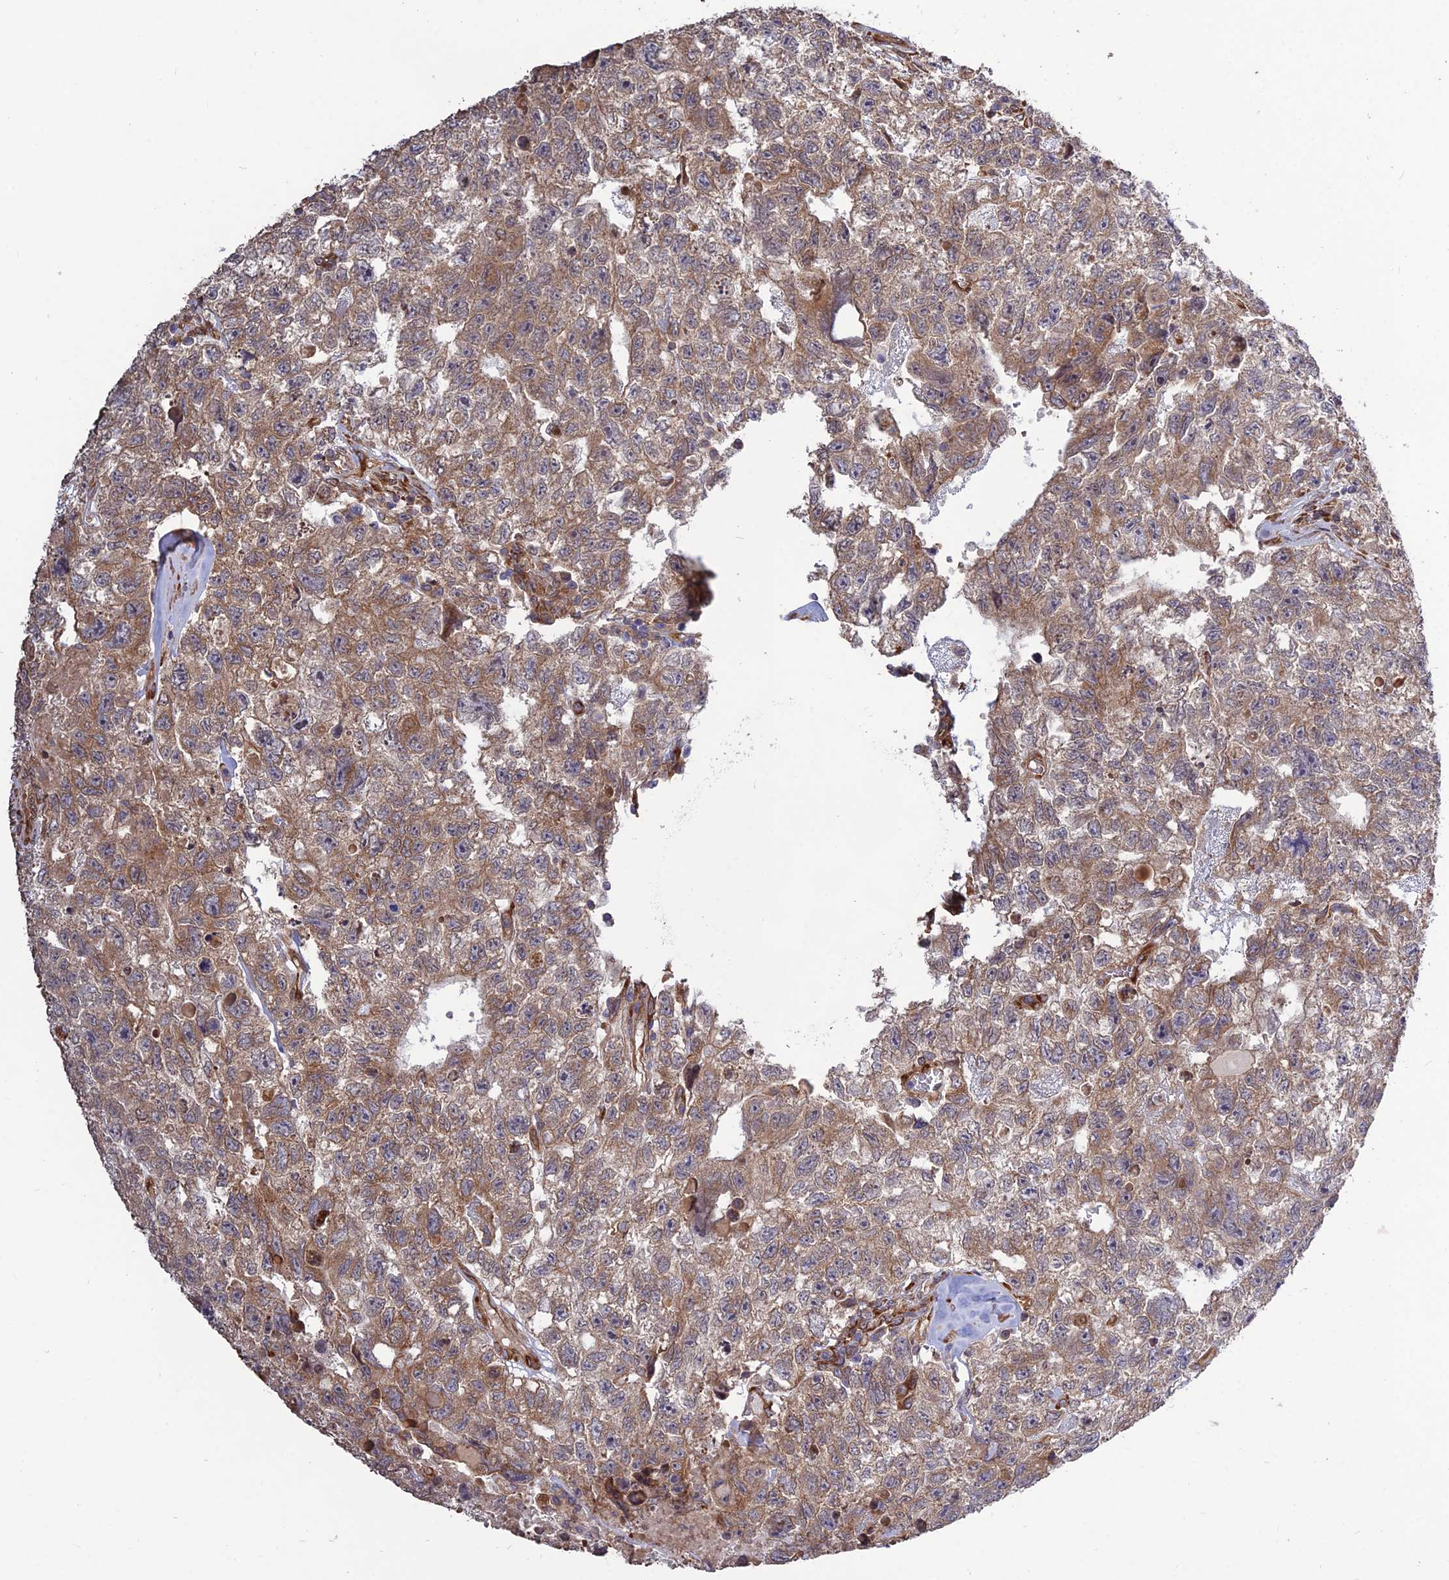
{"staining": {"intensity": "moderate", "quantity": ">75%", "location": "cytoplasmic/membranous"}, "tissue": "testis cancer", "cell_type": "Tumor cells", "image_type": "cancer", "snomed": [{"axis": "morphology", "description": "Carcinoma, Embryonal, NOS"}, {"axis": "topography", "description": "Testis"}], "caption": "Protein expression analysis of testis cancer (embryonal carcinoma) demonstrates moderate cytoplasmic/membranous expression in approximately >75% of tumor cells. Nuclei are stained in blue.", "gene": "CRTAP", "patient": {"sex": "male", "age": 26}}